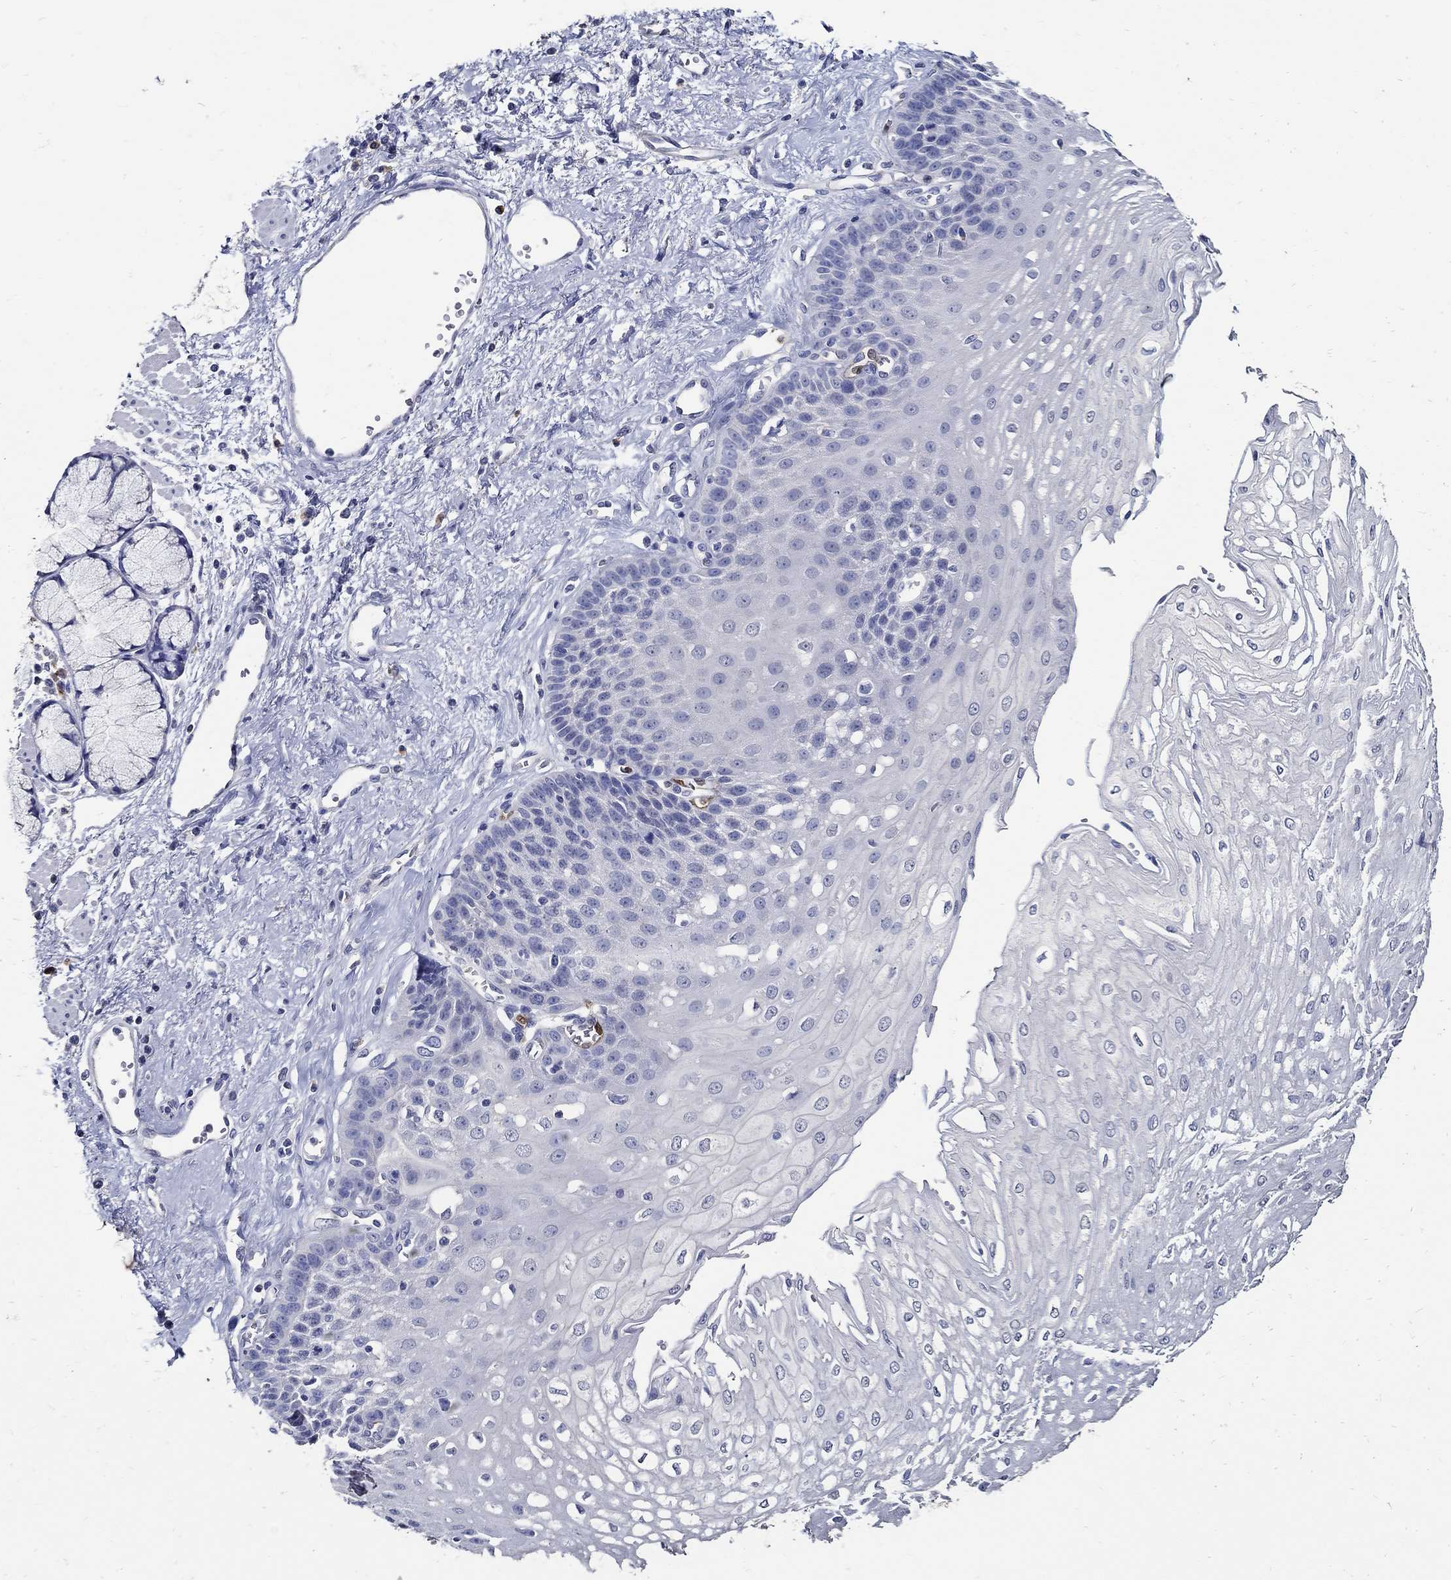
{"staining": {"intensity": "negative", "quantity": "none", "location": "none"}, "tissue": "esophagus", "cell_type": "Squamous epithelial cells", "image_type": "normal", "snomed": [{"axis": "morphology", "description": "Normal tissue, NOS"}, {"axis": "topography", "description": "Esophagus"}], "caption": "There is no significant positivity in squamous epithelial cells of esophagus. The staining was performed using DAB (3,3'-diaminobenzidine) to visualize the protein expression in brown, while the nuclei were stained in blue with hematoxylin (Magnification: 20x).", "gene": "PRX", "patient": {"sex": "female", "age": 62}}